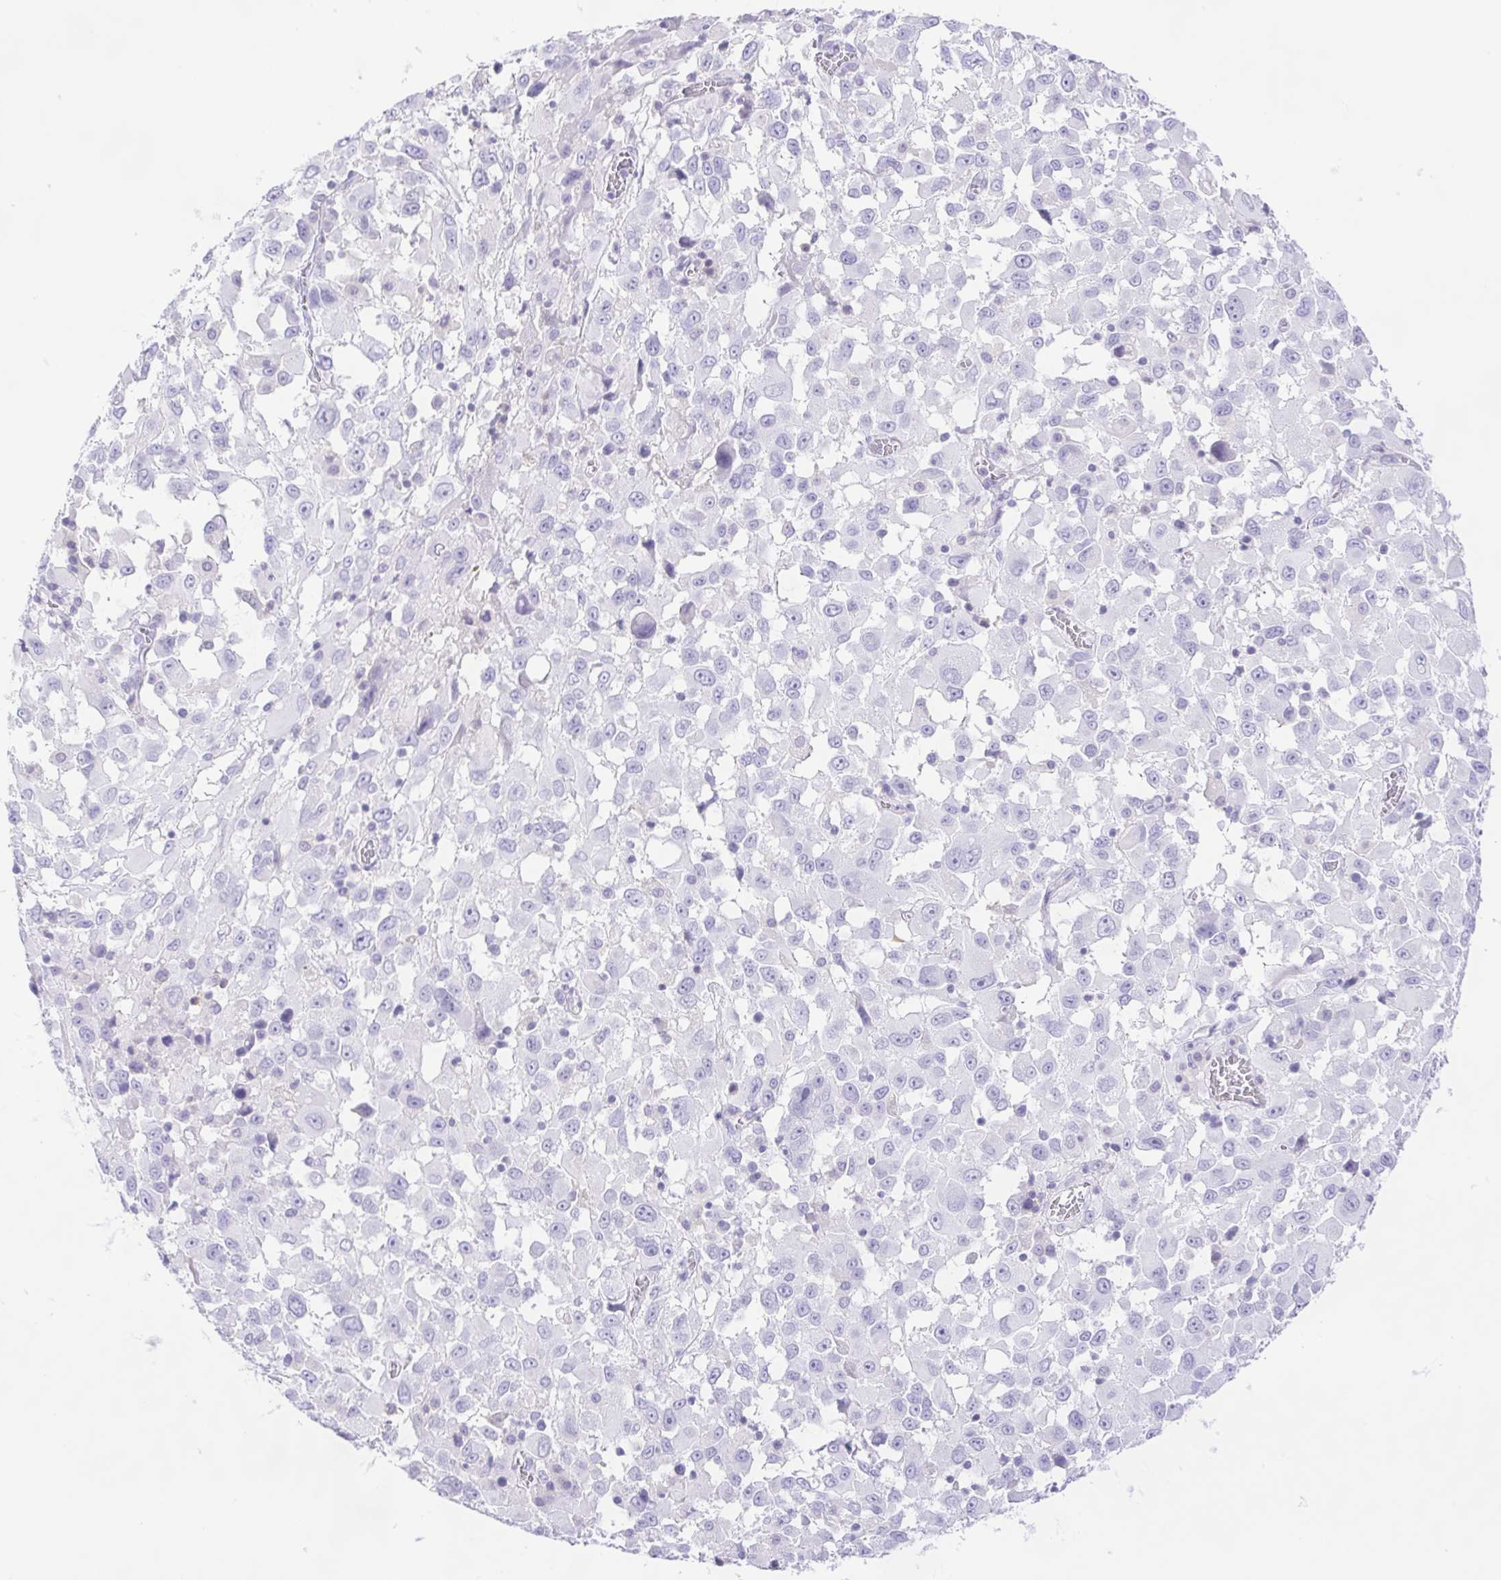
{"staining": {"intensity": "negative", "quantity": "none", "location": "none"}, "tissue": "melanoma", "cell_type": "Tumor cells", "image_type": "cancer", "snomed": [{"axis": "morphology", "description": "Malignant melanoma, Metastatic site"}, {"axis": "topography", "description": "Soft tissue"}], "caption": "High magnification brightfield microscopy of malignant melanoma (metastatic site) stained with DAB (3,3'-diaminobenzidine) (brown) and counterstained with hematoxylin (blue): tumor cells show no significant staining.", "gene": "SYNPR", "patient": {"sex": "male", "age": 50}}